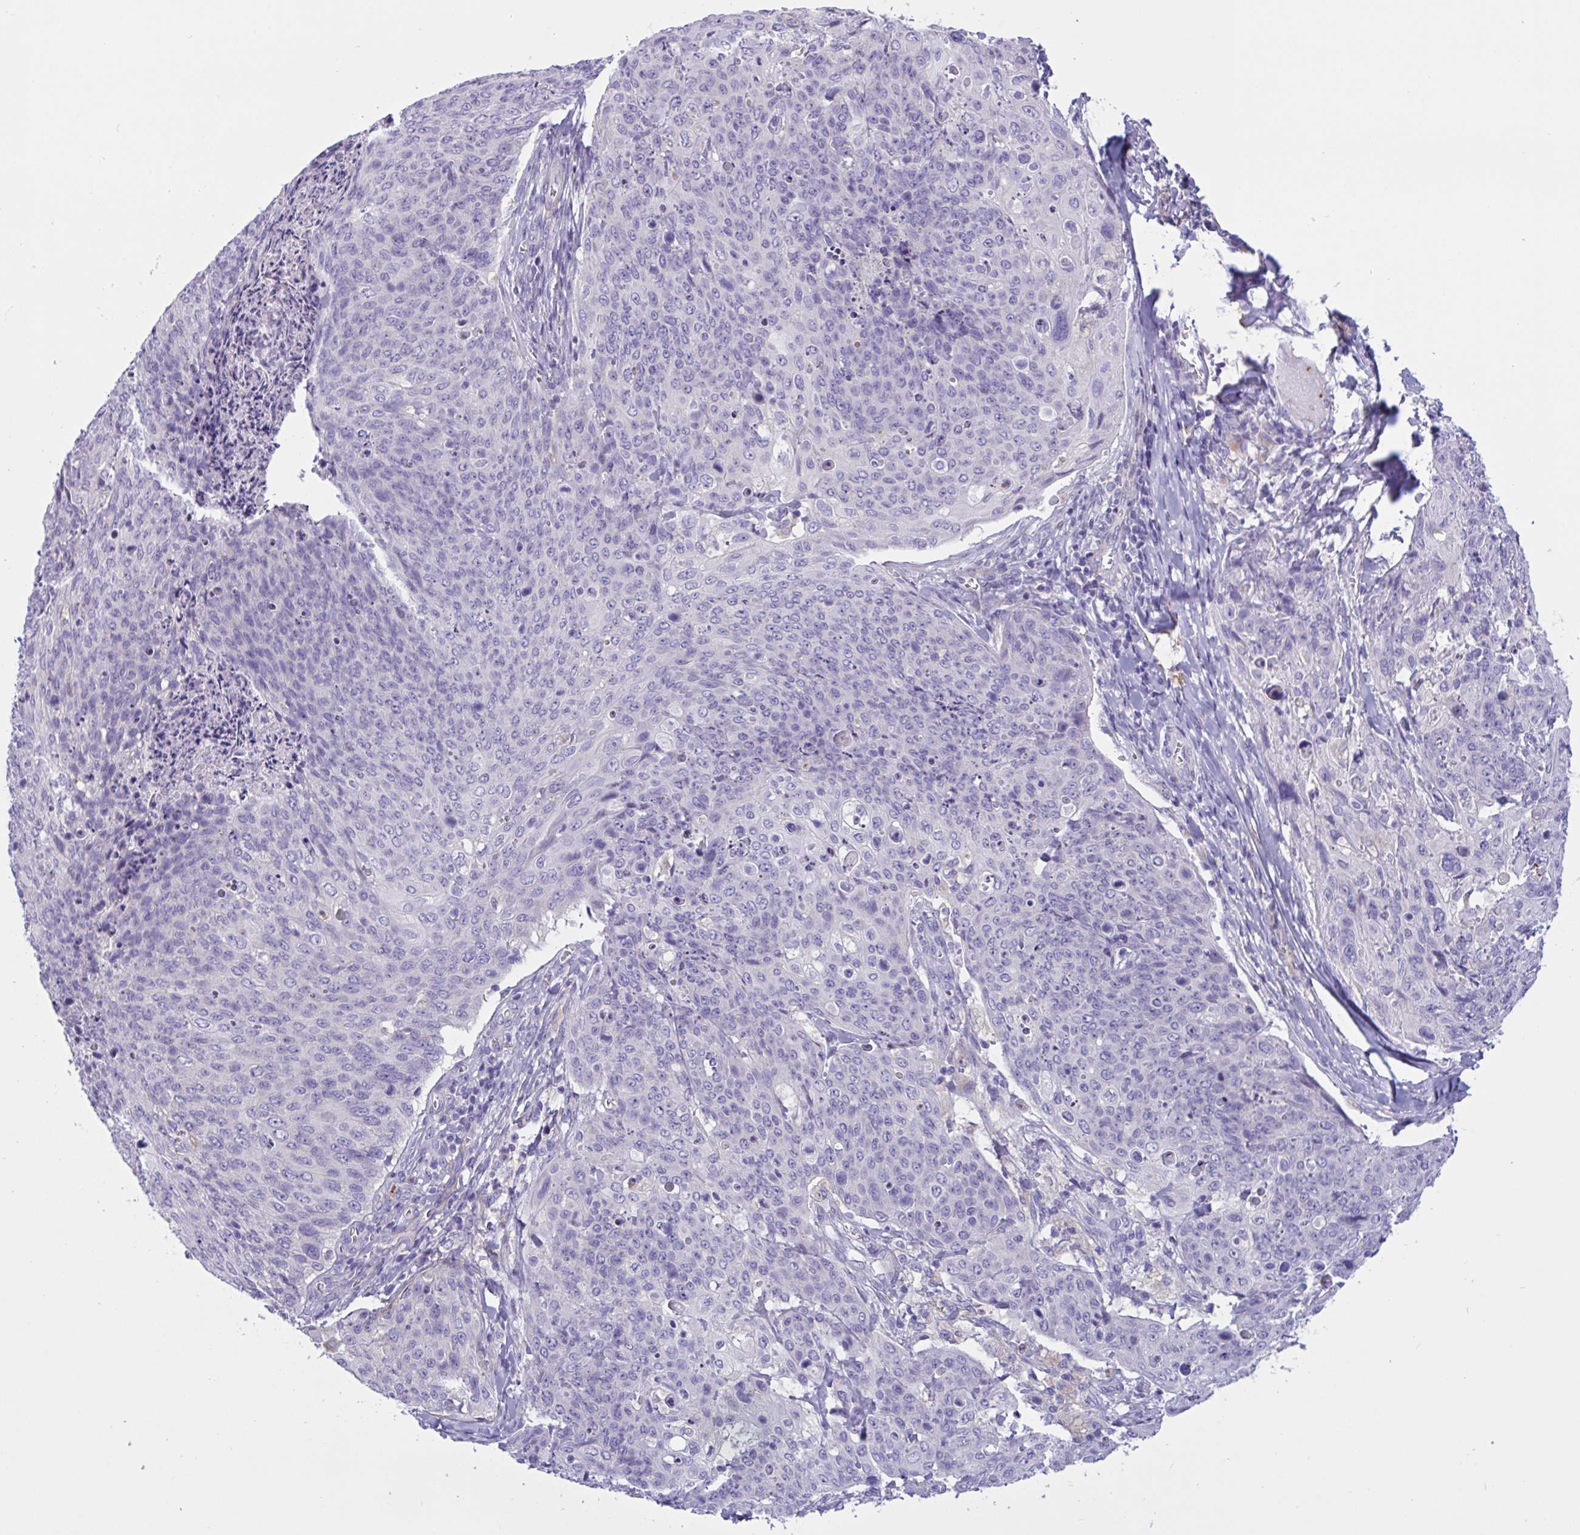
{"staining": {"intensity": "negative", "quantity": "none", "location": "none"}, "tissue": "skin cancer", "cell_type": "Tumor cells", "image_type": "cancer", "snomed": [{"axis": "morphology", "description": "Squamous cell carcinoma, NOS"}, {"axis": "topography", "description": "Skin"}, {"axis": "topography", "description": "Vulva"}], "caption": "Photomicrograph shows no significant protein positivity in tumor cells of skin cancer (squamous cell carcinoma).", "gene": "RPL22L1", "patient": {"sex": "female", "age": 85}}